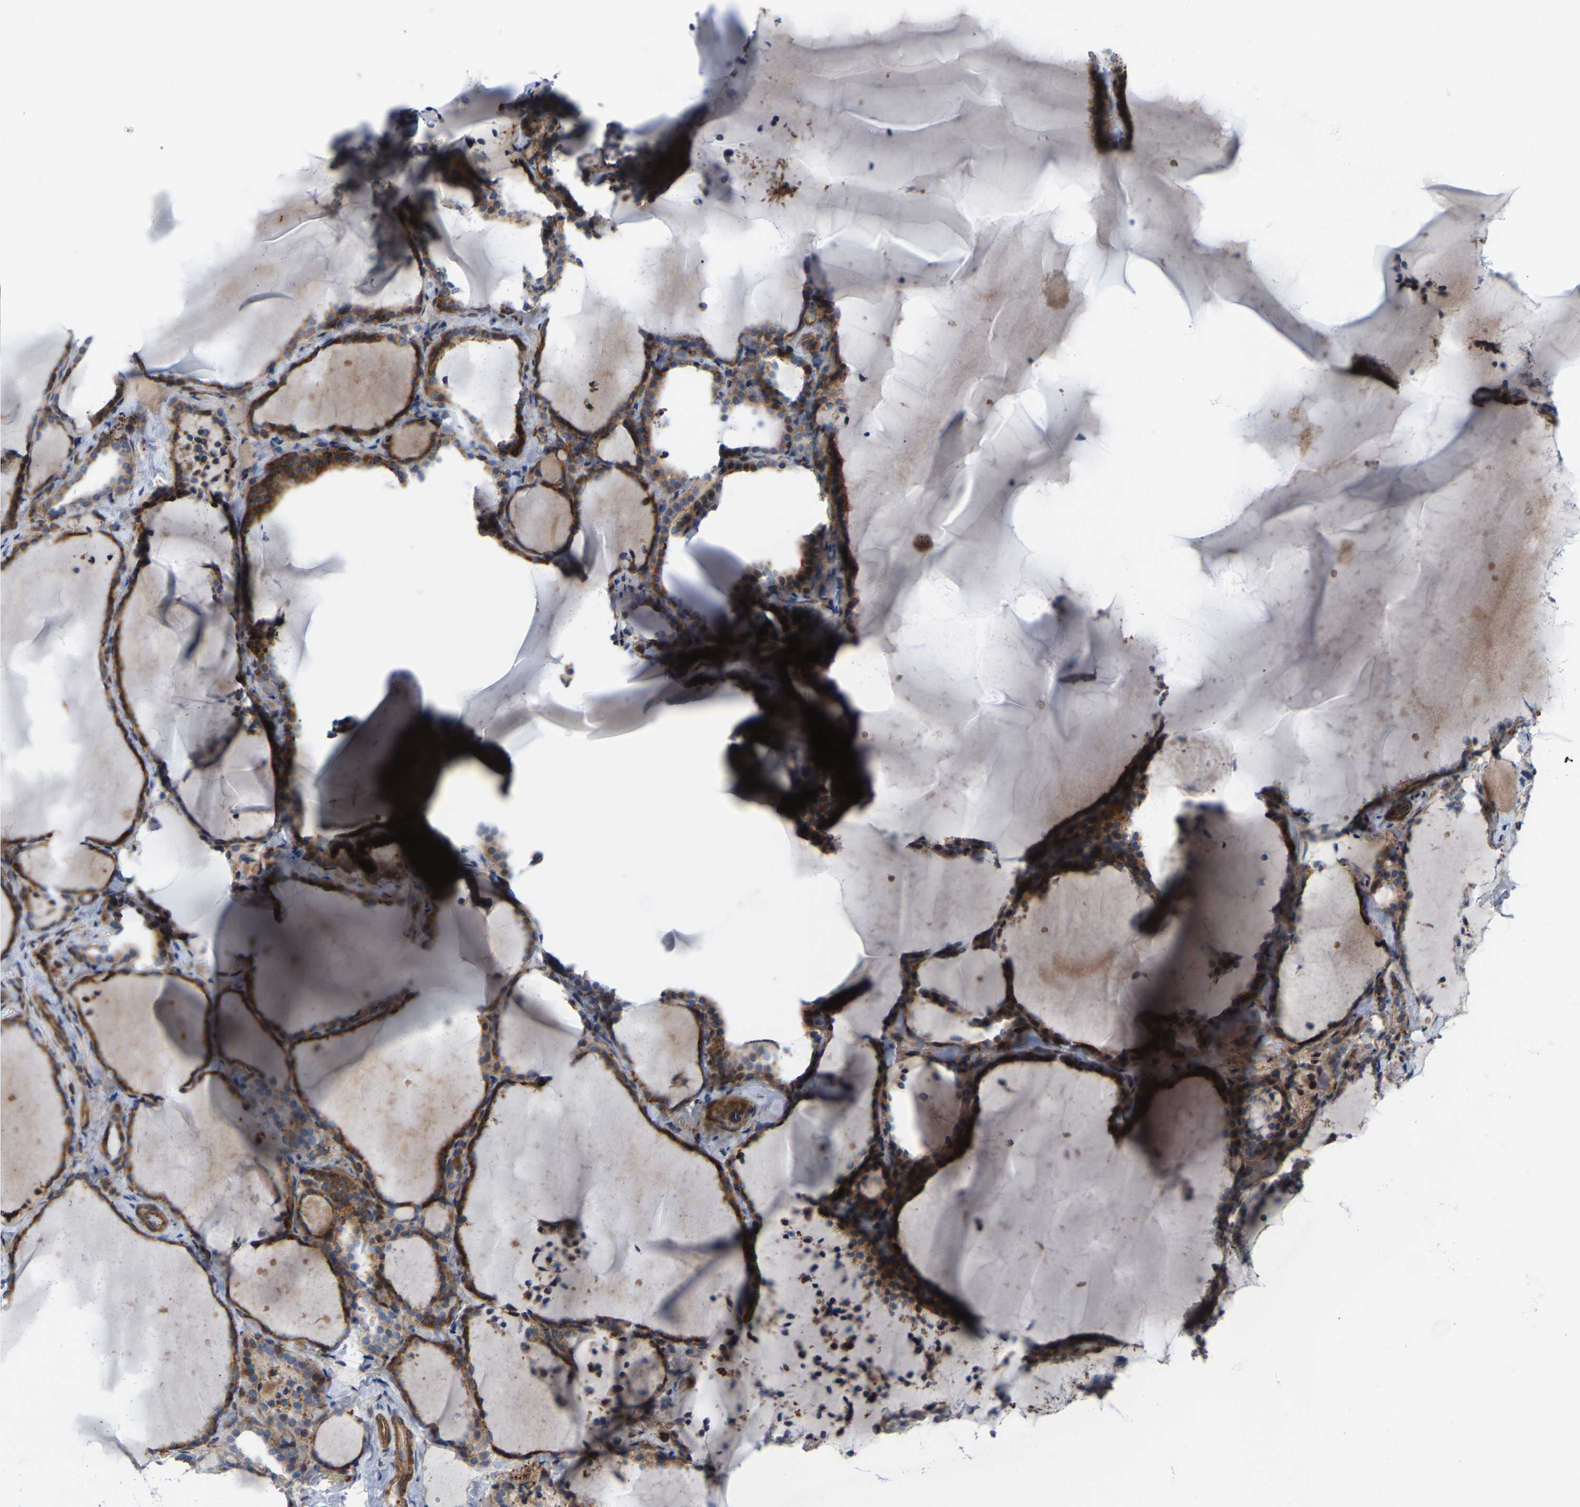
{"staining": {"intensity": "moderate", "quantity": ">75%", "location": "cytoplasmic/membranous"}, "tissue": "thyroid gland", "cell_type": "Glandular cells", "image_type": "normal", "snomed": [{"axis": "morphology", "description": "Normal tissue, NOS"}, {"axis": "topography", "description": "Thyroid gland"}], "caption": "Brown immunohistochemical staining in unremarkable human thyroid gland demonstrates moderate cytoplasmic/membranous expression in approximately >75% of glandular cells. (Brightfield microscopy of DAB IHC at high magnification).", "gene": "TOR1B", "patient": {"sex": "female", "age": 22}}